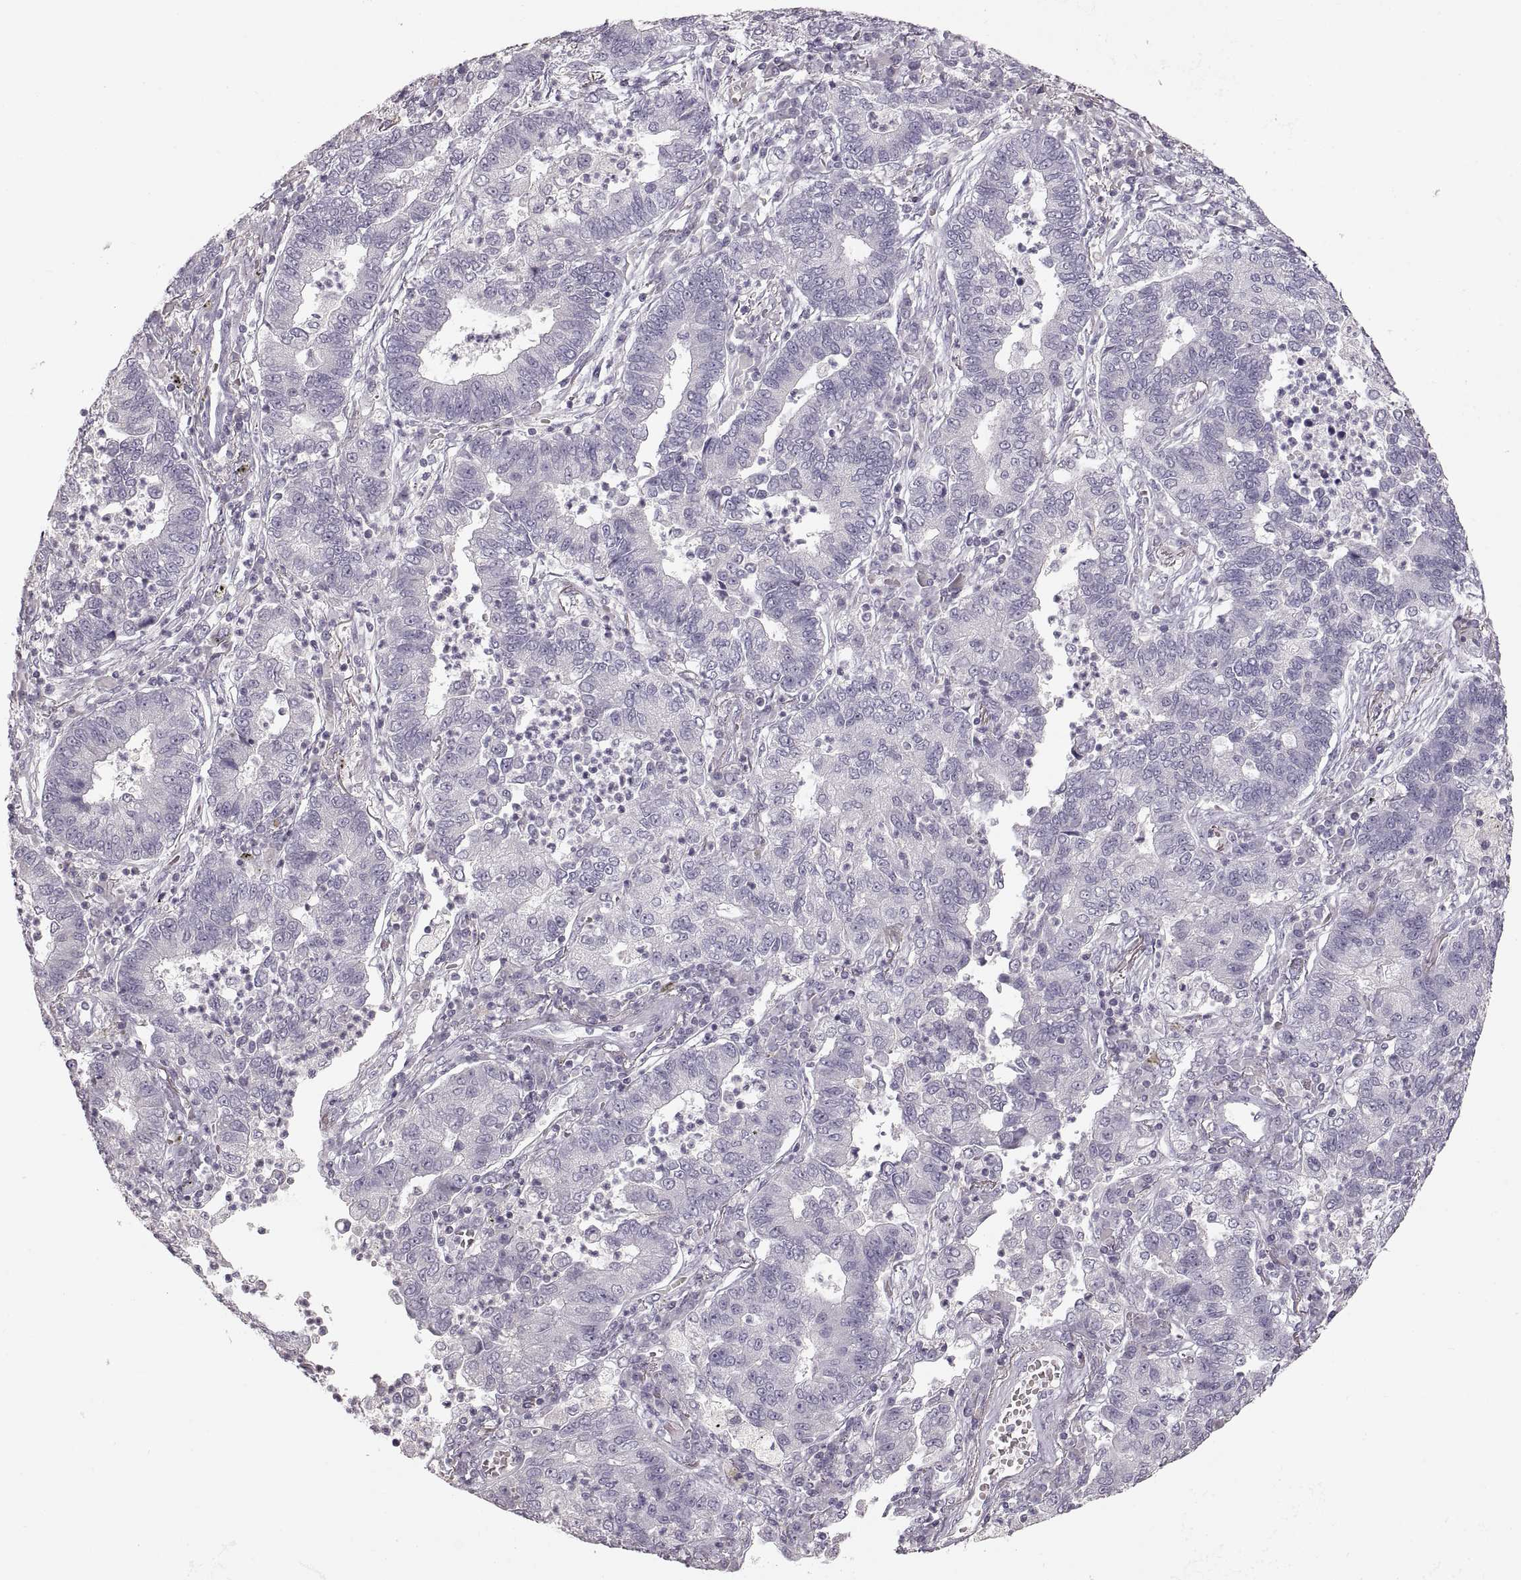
{"staining": {"intensity": "negative", "quantity": "none", "location": "none"}, "tissue": "lung cancer", "cell_type": "Tumor cells", "image_type": "cancer", "snomed": [{"axis": "morphology", "description": "Adenocarcinoma, NOS"}, {"axis": "topography", "description": "Lung"}], "caption": "Photomicrograph shows no significant protein positivity in tumor cells of lung cancer (adenocarcinoma).", "gene": "PCSK2", "patient": {"sex": "female", "age": 57}}